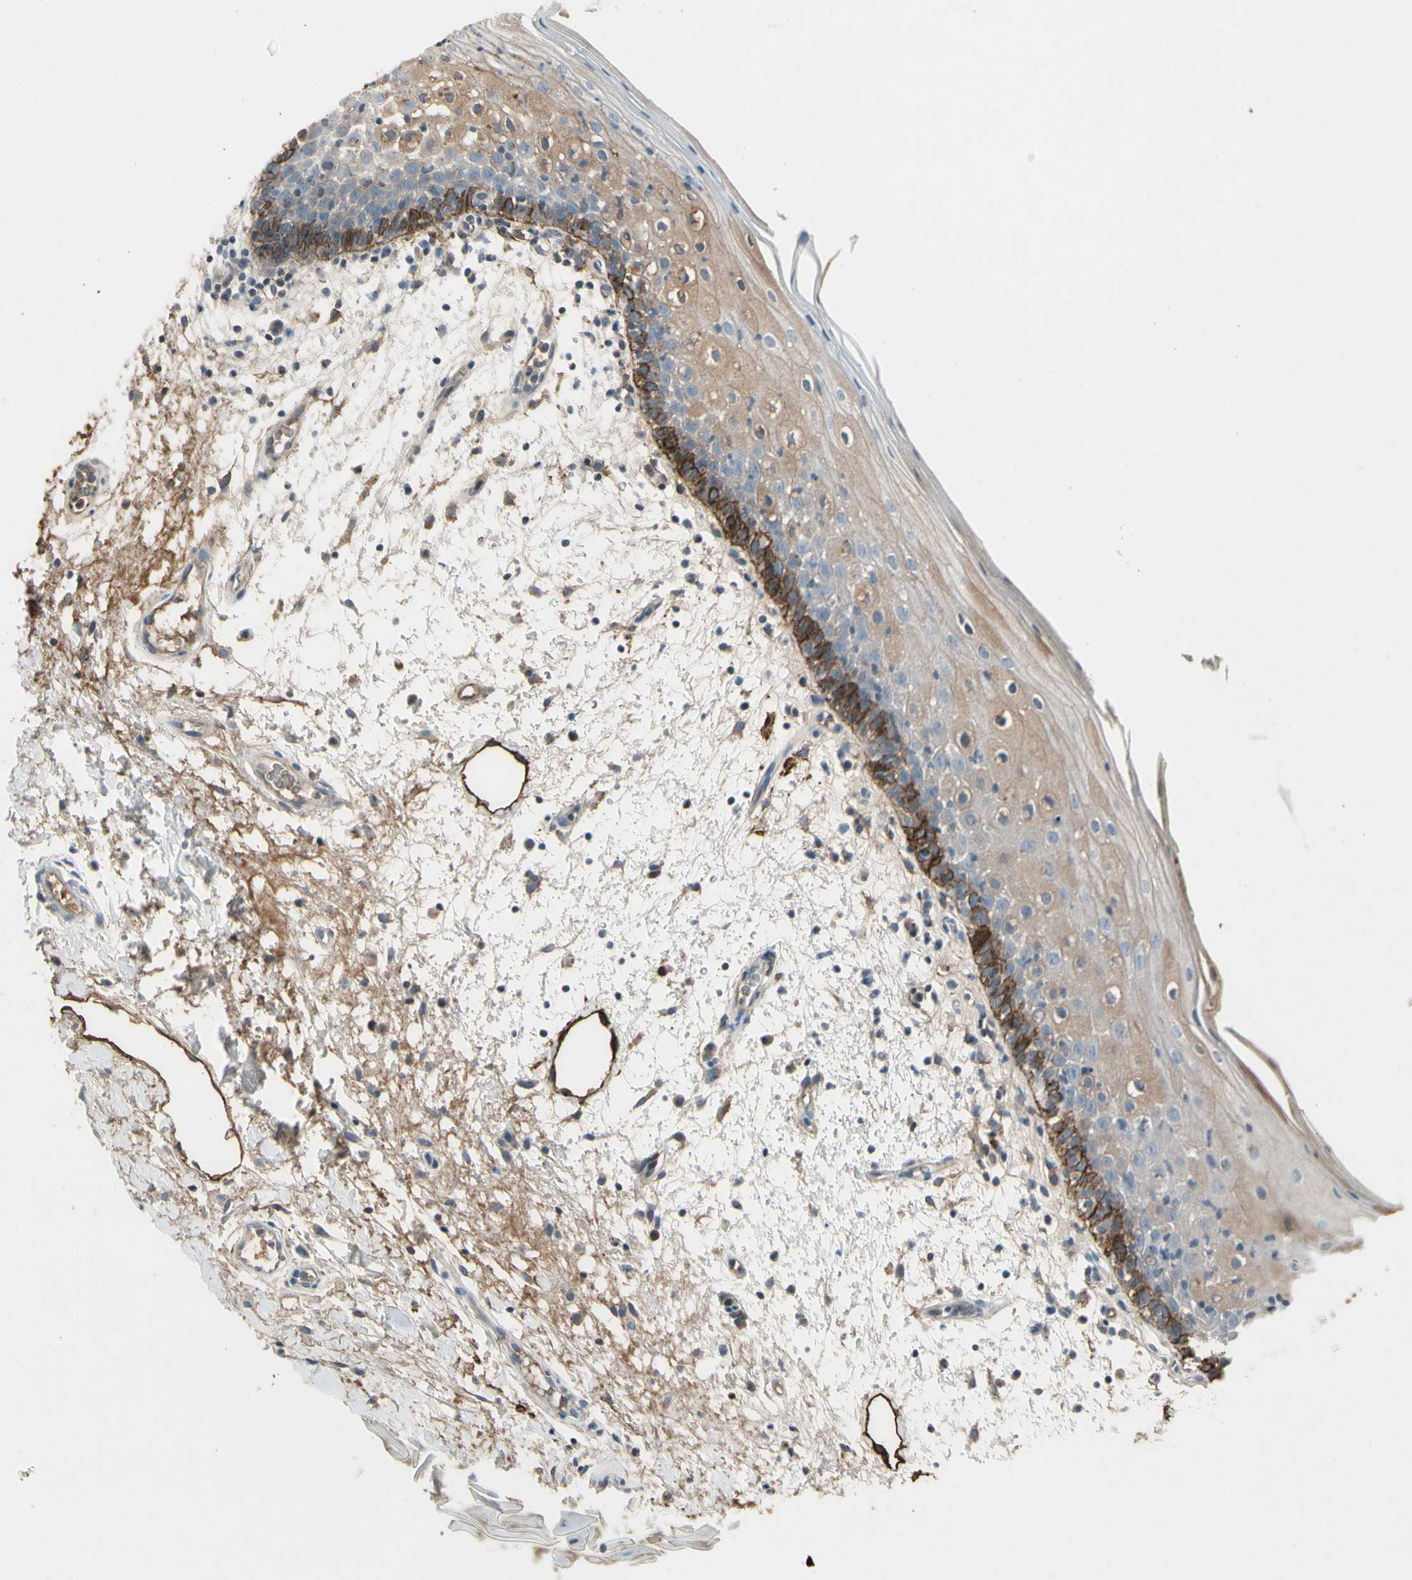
{"staining": {"intensity": "moderate", "quantity": "<25%", "location": "cytoplasmic/membranous"}, "tissue": "oral mucosa", "cell_type": "Squamous epithelial cells", "image_type": "normal", "snomed": [{"axis": "morphology", "description": "Normal tissue, NOS"}, {"axis": "morphology", "description": "Squamous cell carcinoma, NOS"}, {"axis": "topography", "description": "Skeletal muscle"}, {"axis": "topography", "description": "Oral tissue"}], "caption": "Immunohistochemical staining of unremarkable human oral mucosa reveals low levels of moderate cytoplasmic/membranous positivity in approximately <25% of squamous epithelial cells. The protein is shown in brown color, while the nuclei are stained blue.", "gene": "PDPN", "patient": {"sex": "male", "age": 71}}